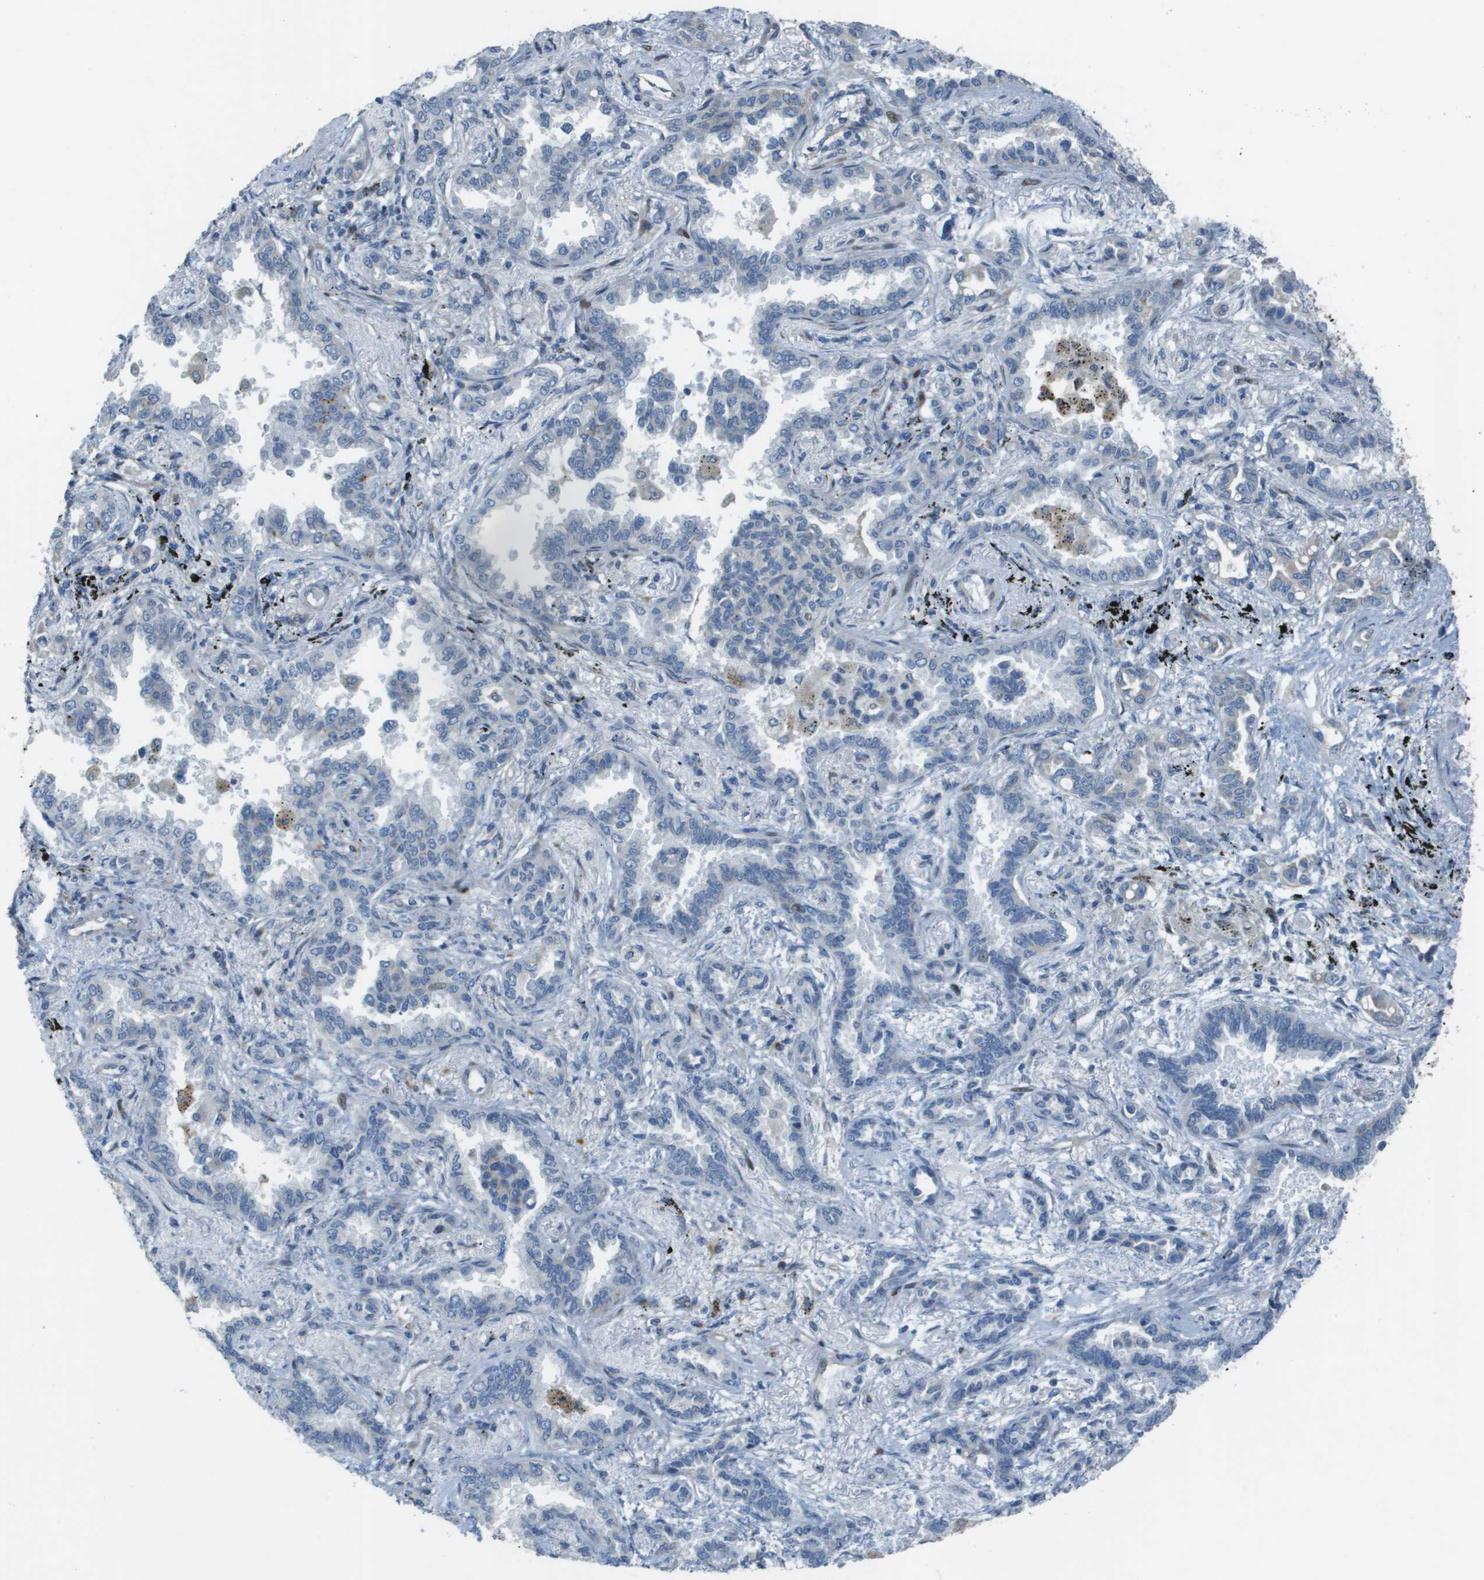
{"staining": {"intensity": "negative", "quantity": "none", "location": "none"}, "tissue": "lung cancer", "cell_type": "Tumor cells", "image_type": "cancer", "snomed": [{"axis": "morphology", "description": "Normal tissue, NOS"}, {"axis": "morphology", "description": "Adenocarcinoma, NOS"}, {"axis": "topography", "description": "Lung"}], "caption": "The histopathology image displays no staining of tumor cells in lung cancer (adenocarcinoma).", "gene": "MGAT3", "patient": {"sex": "male", "age": 59}}